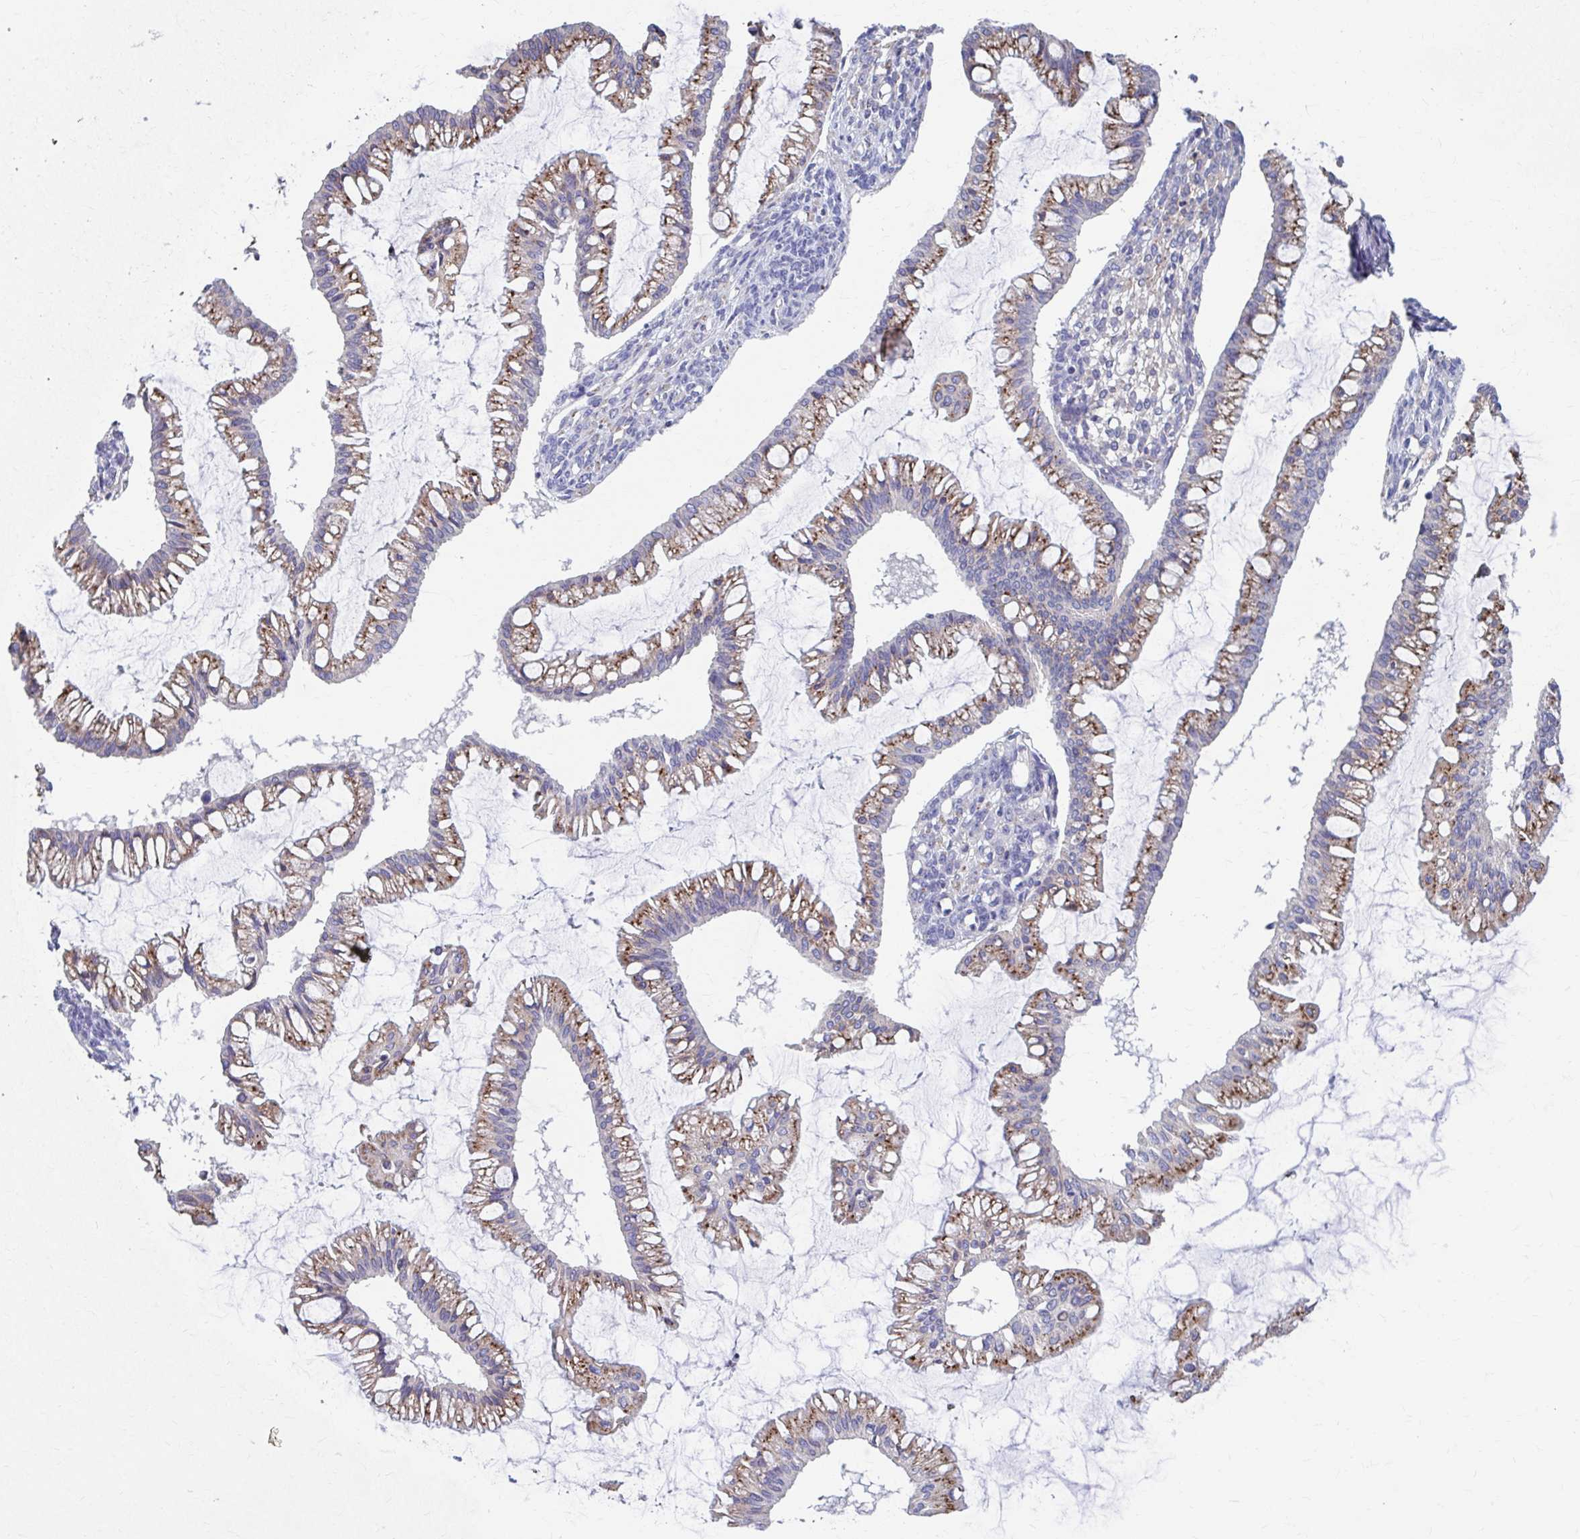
{"staining": {"intensity": "moderate", "quantity": ">75%", "location": "cytoplasmic/membranous"}, "tissue": "ovarian cancer", "cell_type": "Tumor cells", "image_type": "cancer", "snomed": [{"axis": "morphology", "description": "Cystadenocarcinoma, mucinous, NOS"}, {"axis": "topography", "description": "Ovary"}], "caption": "Immunohistochemistry staining of ovarian cancer, which exhibits medium levels of moderate cytoplasmic/membranous expression in about >75% of tumor cells indicating moderate cytoplasmic/membranous protein staining. The staining was performed using DAB (brown) for protein detection and nuclei were counterstained in hematoxylin (blue).", "gene": "FKBP2", "patient": {"sex": "female", "age": 73}}